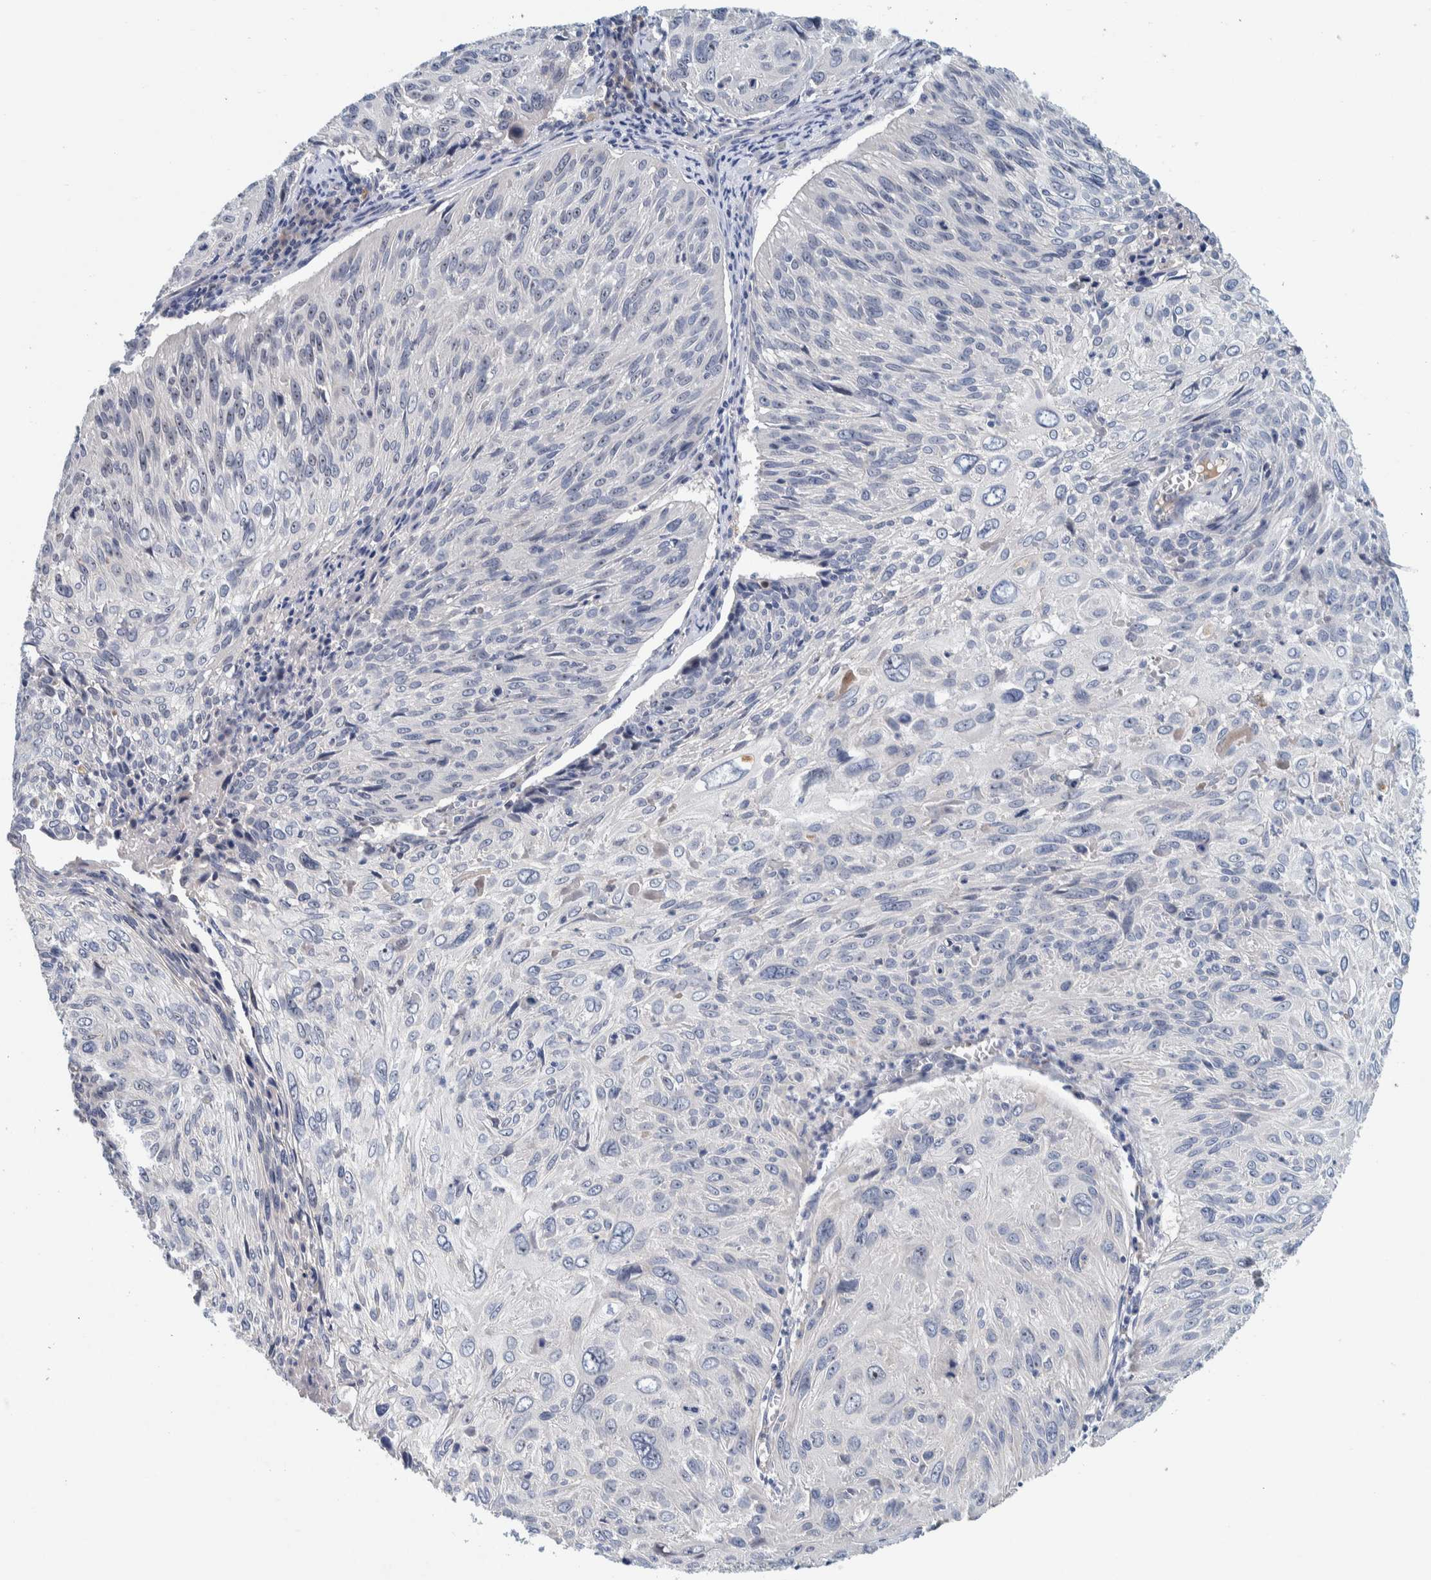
{"staining": {"intensity": "negative", "quantity": "none", "location": "none"}, "tissue": "cervical cancer", "cell_type": "Tumor cells", "image_type": "cancer", "snomed": [{"axis": "morphology", "description": "Squamous cell carcinoma, NOS"}, {"axis": "topography", "description": "Cervix"}], "caption": "The IHC histopathology image has no significant positivity in tumor cells of cervical cancer tissue.", "gene": "NOL11", "patient": {"sex": "female", "age": 51}}